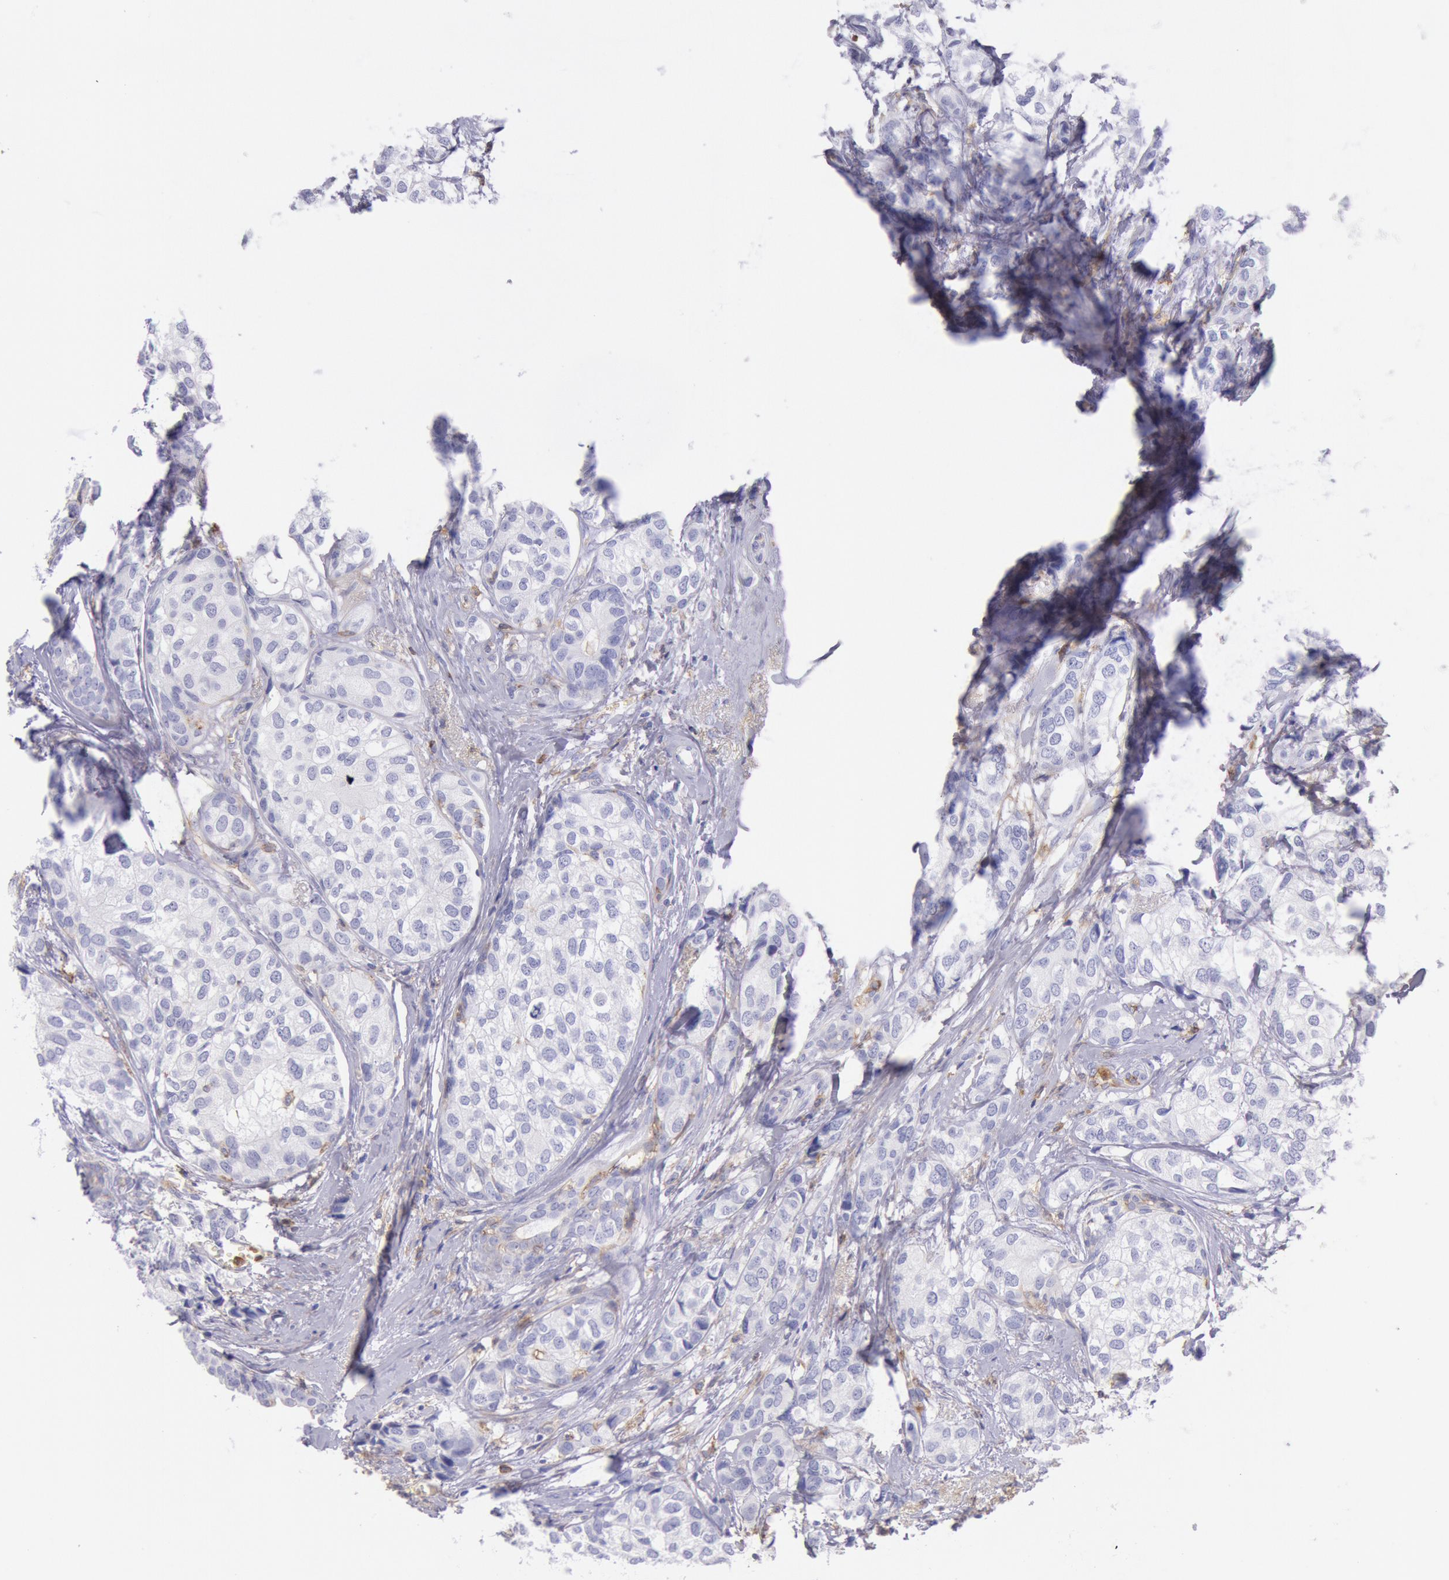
{"staining": {"intensity": "negative", "quantity": "none", "location": "none"}, "tissue": "breast cancer", "cell_type": "Tumor cells", "image_type": "cancer", "snomed": [{"axis": "morphology", "description": "Duct carcinoma"}, {"axis": "topography", "description": "Breast"}], "caption": "A high-resolution photomicrograph shows immunohistochemistry staining of breast infiltrating ductal carcinoma, which demonstrates no significant expression in tumor cells. (DAB (3,3'-diaminobenzidine) immunohistochemistry with hematoxylin counter stain).", "gene": "LYN", "patient": {"sex": "female", "age": 68}}